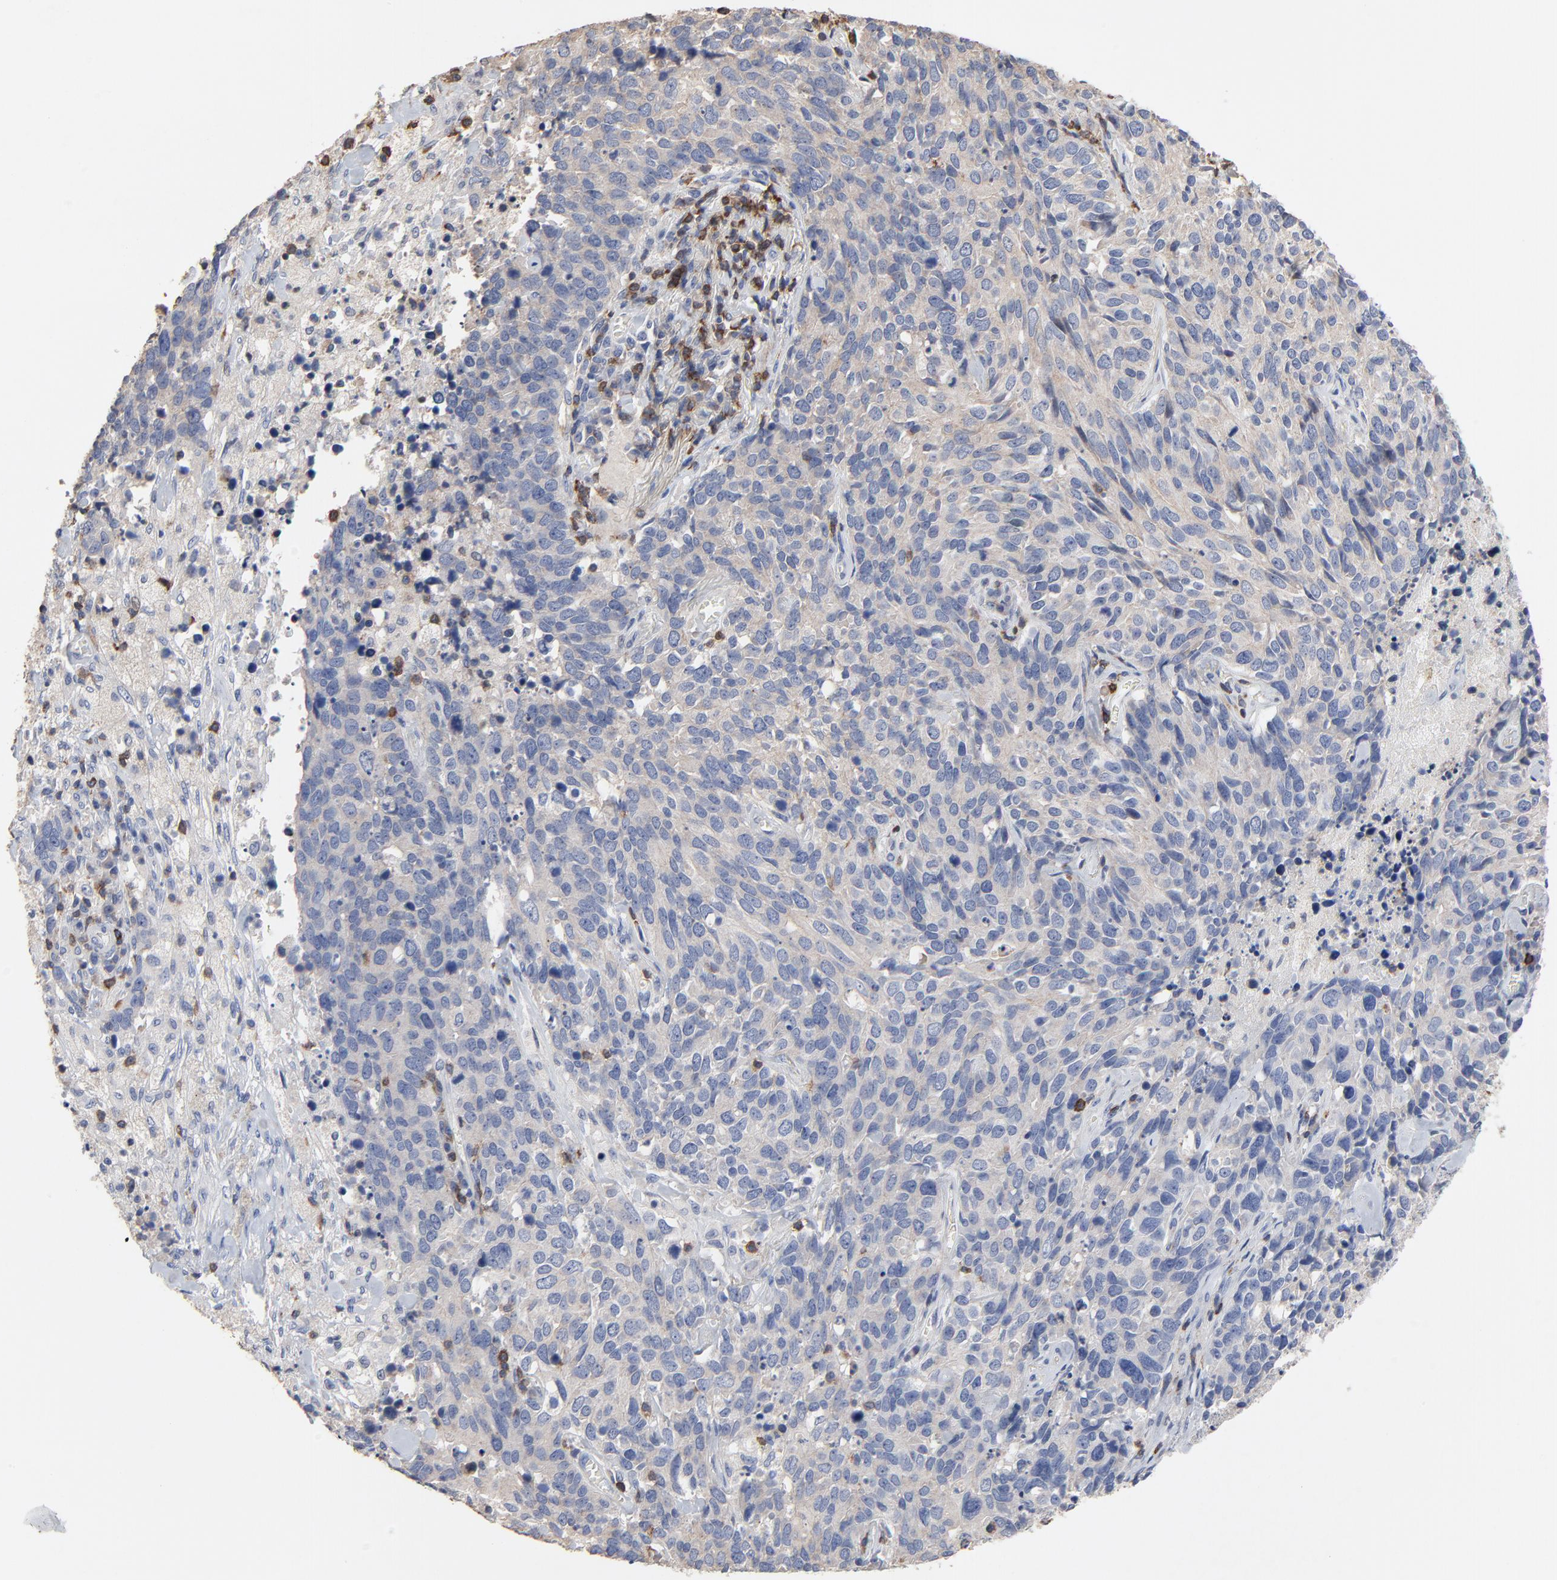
{"staining": {"intensity": "negative", "quantity": "none", "location": "none"}, "tissue": "lung cancer", "cell_type": "Tumor cells", "image_type": "cancer", "snomed": [{"axis": "morphology", "description": "Neoplasm, malignant, NOS"}, {"axis": "topography", "description": "Lung"}], "caption": "Immunohistochemistry of malignant neoplasm (lung) shows no positivity in tumor cells.", "gene": "SKAP1", "patient": {"sex": "female", "age": 76}}